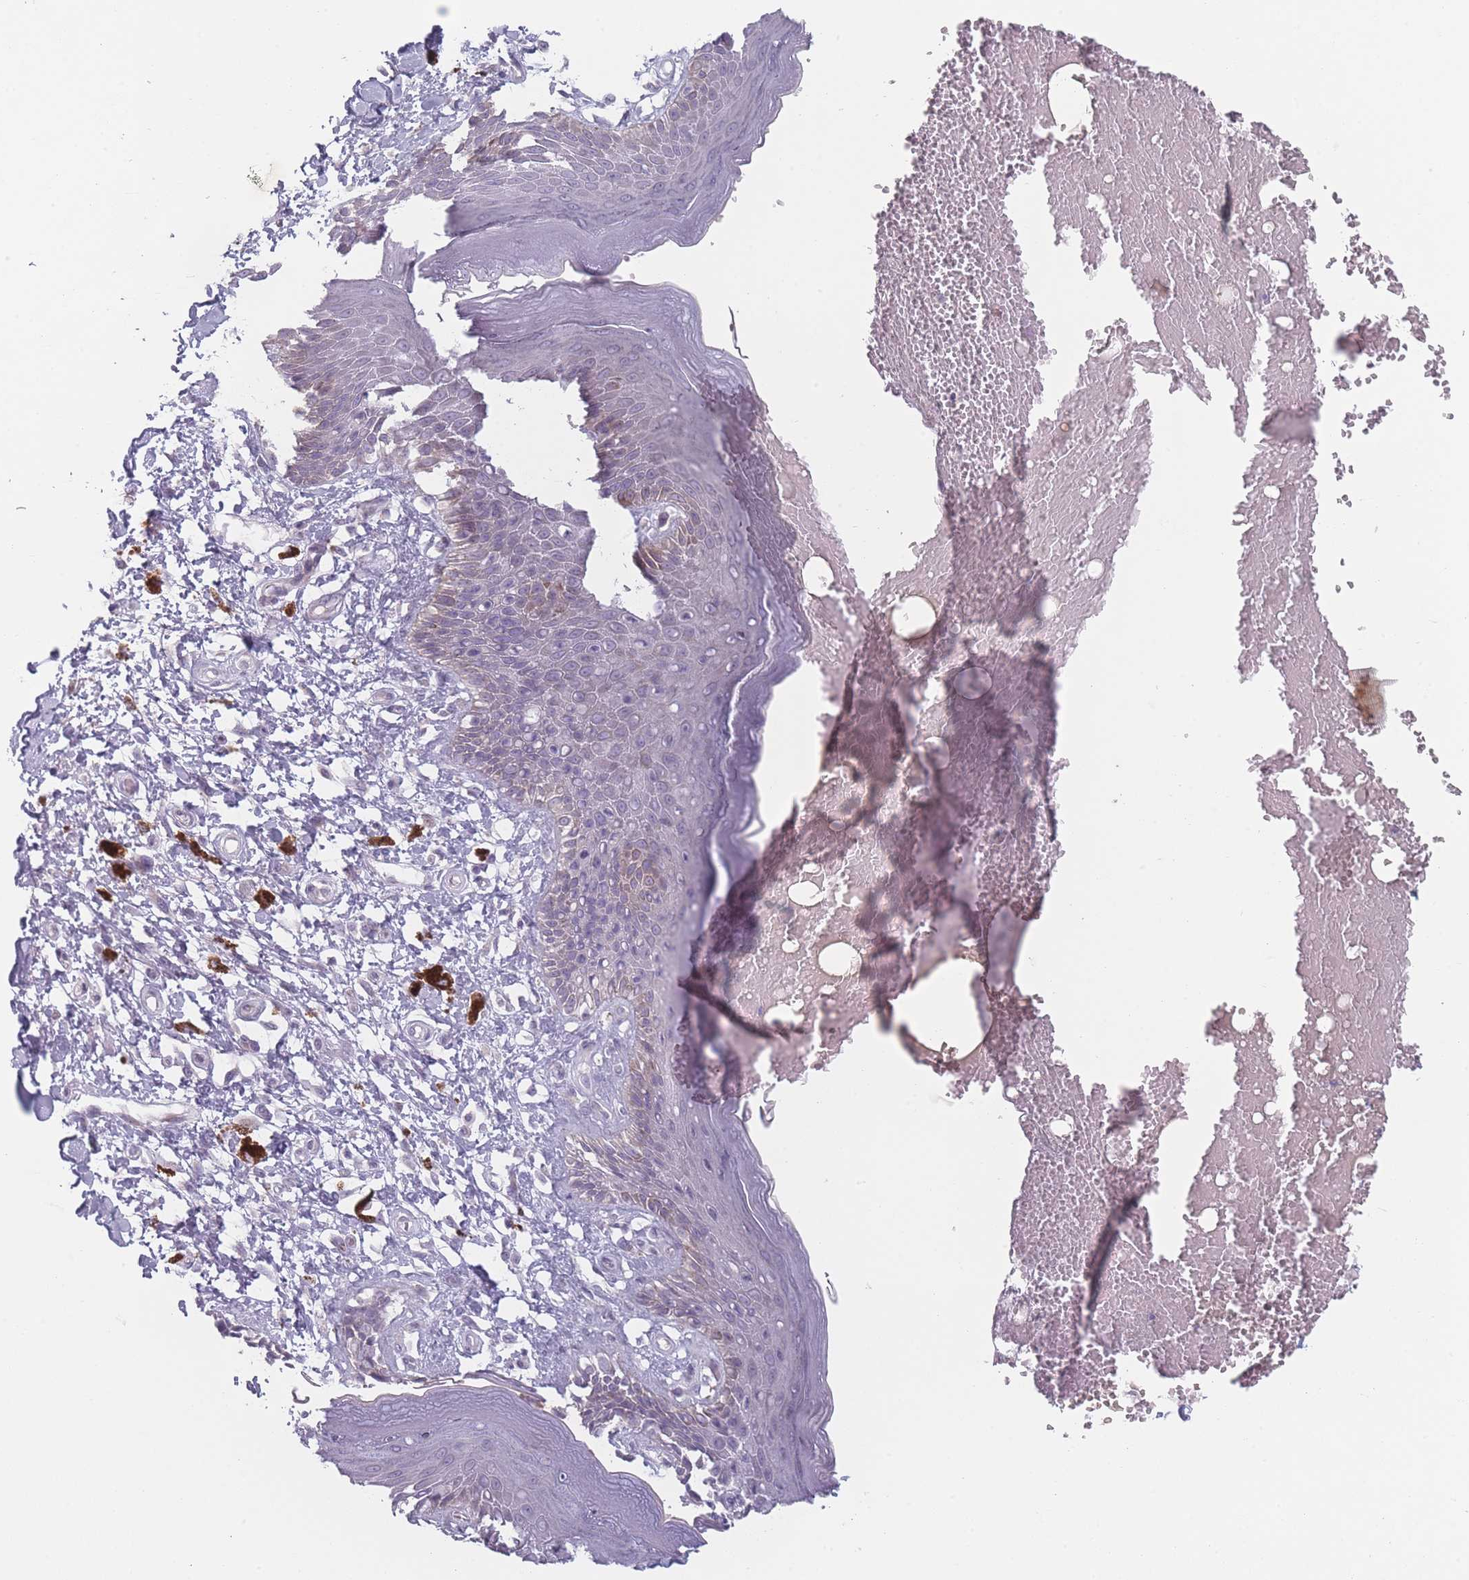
{"staining": {"intensity": "weak", "quantity": "25%-75%", "location": "cytoplasmic/membranous"}, "tissue": "skin", "cell_type": "Epidermal cells", "image_type": "normal", "snomed": [{"axis": "morphology", "description": "Normal tissue, NOS"}, {"axis": "topography", "description": "Anal"}], "caption": "Weak cytoplasmic/membranous expression is identified in about 25%-75% of epidermal cells in benign skin.", "gene": "RASL10B", "patient": {"sex": "female", "age": 78}}